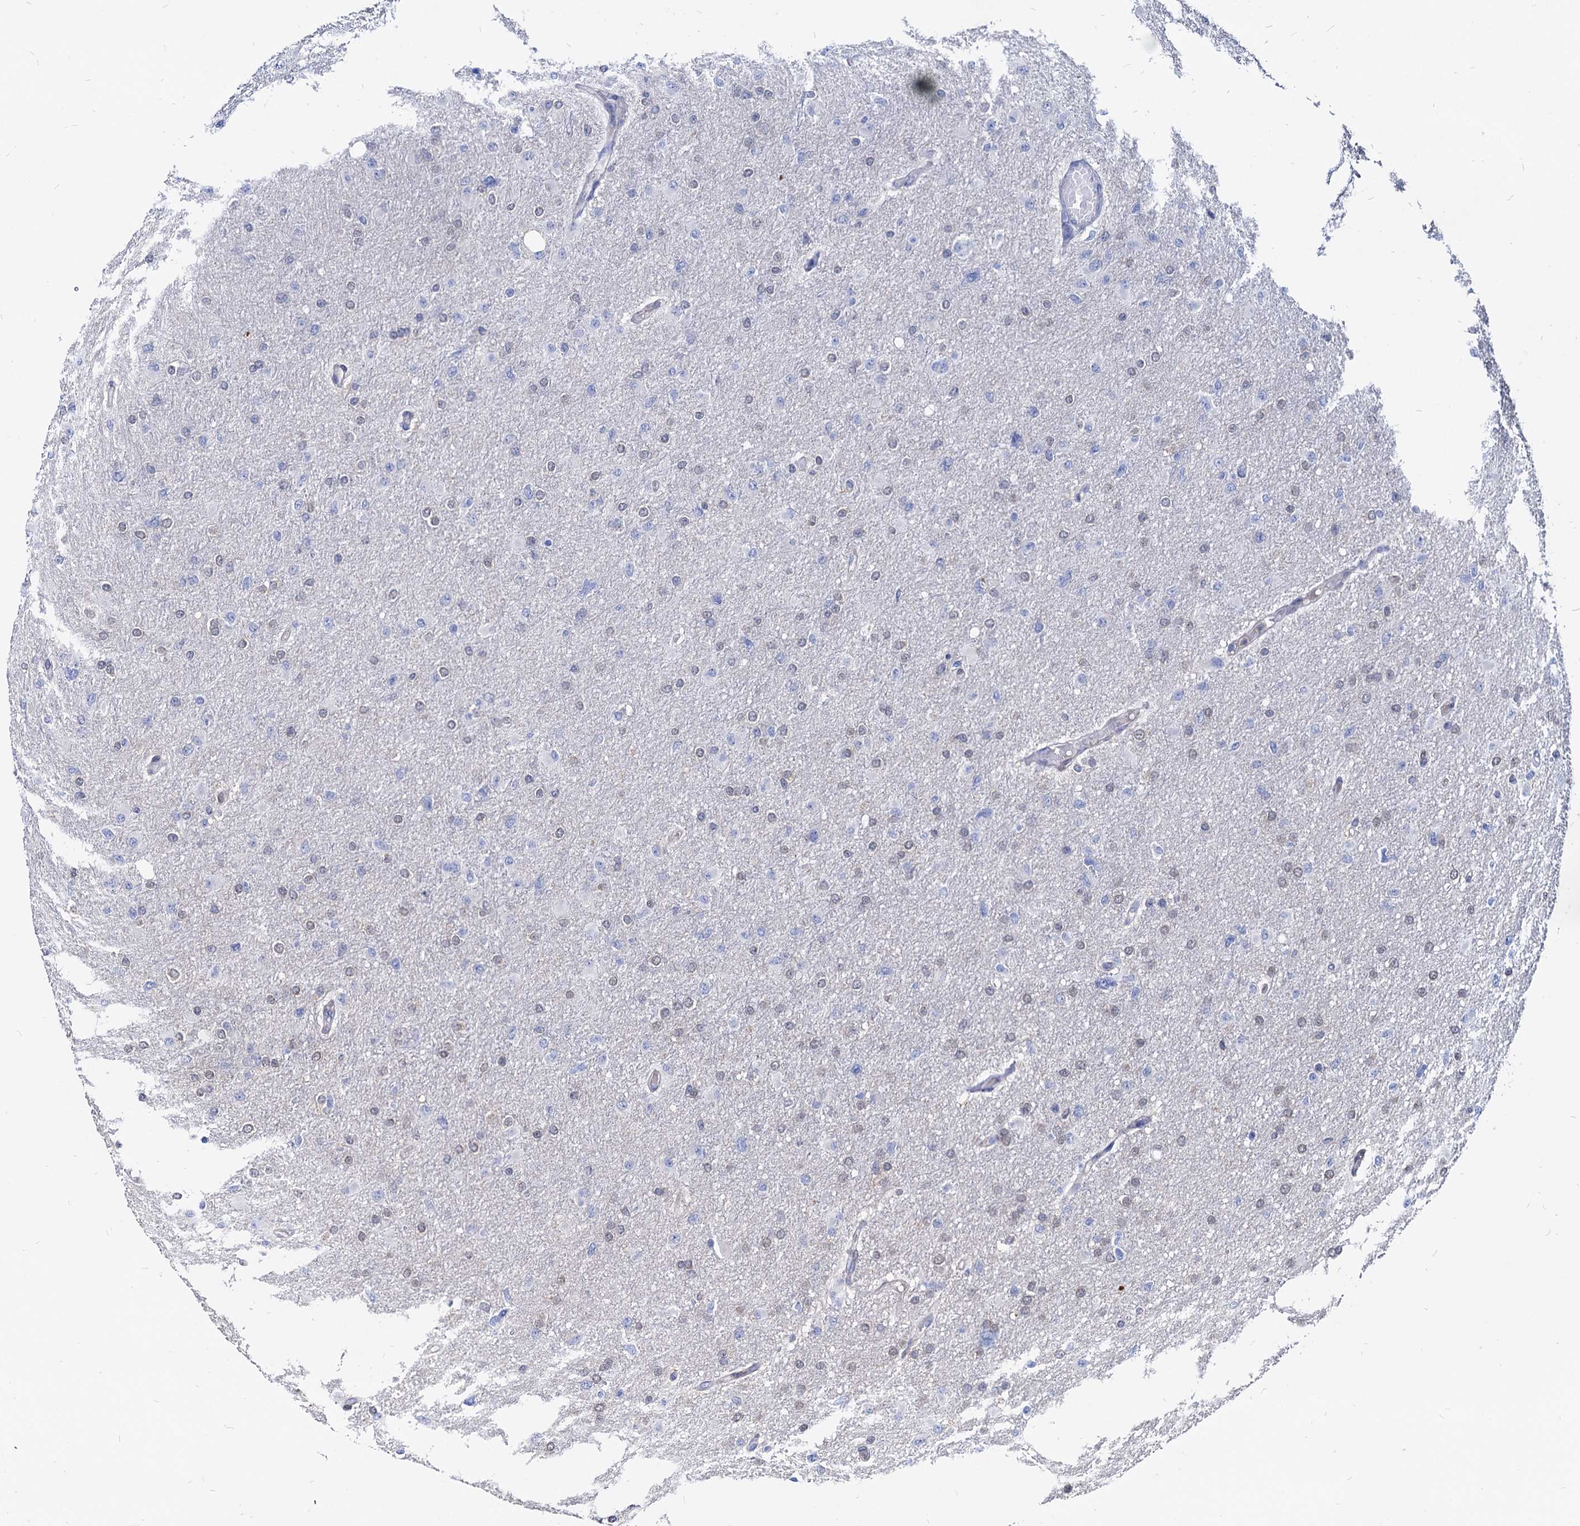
{"staining": {"intensity": "weak", "quantity": "<25%", "location": "nuclear"}, "tissue": "glioma", "cell_type": "Tumor cells", "image_type": "cancer", "snomed": [{"axis": "morphology", "description": "Glioma, malignant, High grade"}, {"axis": "topography", "description": "Cerebral cortex"}], "caption": "DAB (3,3'-diaminobenzidine) immunohistochemical staining of malignant high-grade glioma shows no significant staining in tumor cells.", "gene": "CPPED1", "patient": {"sex": "female", "age": 36}}